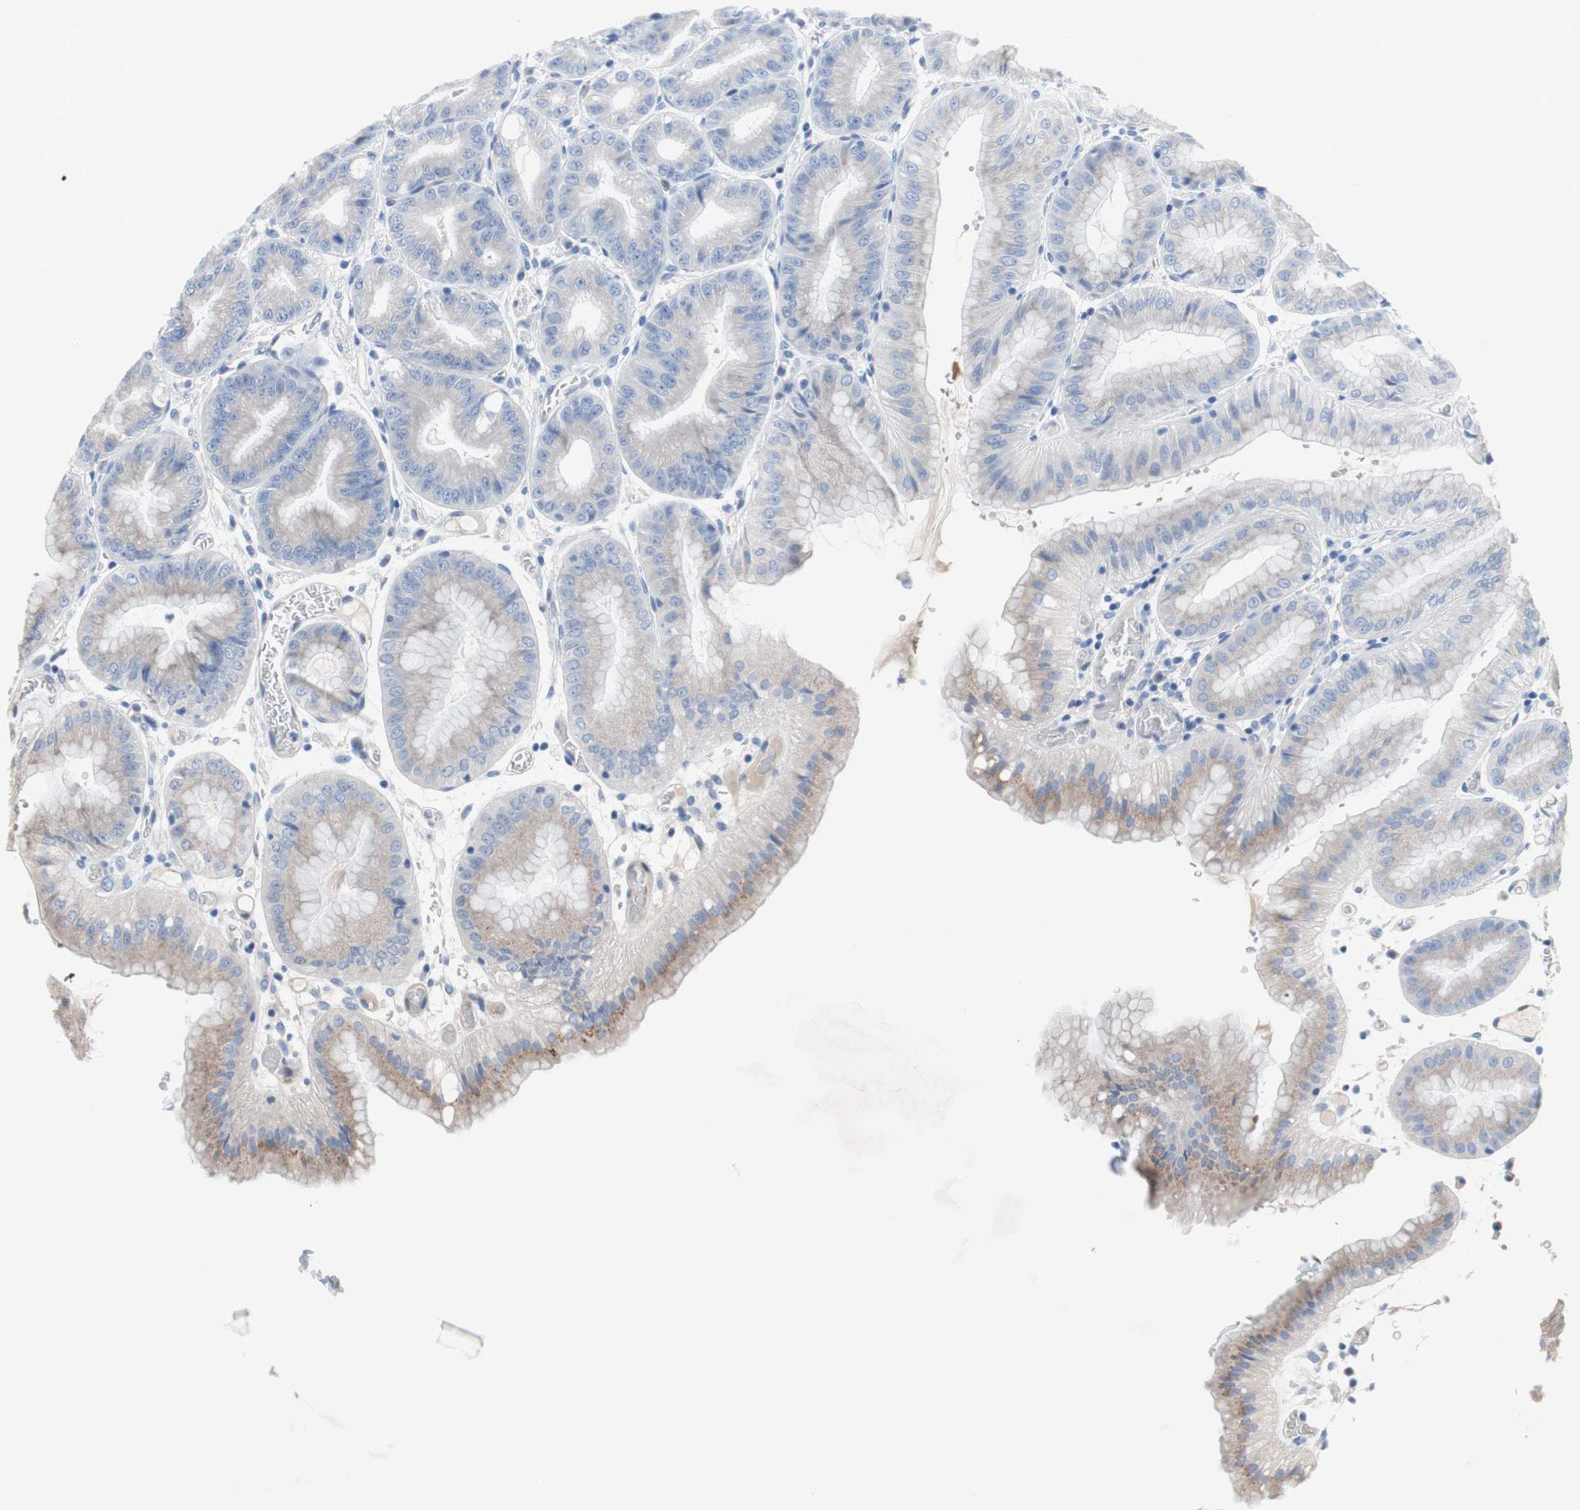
{"staining": {"intensity": "moderate", "quantity": "<25%", "location": "cytoplasmic/membranous,nuclear"}, "tissue": "stomach", "cell_type": "Glandular cells", "image_type": "normal", "snomed": [{"axis": "morphology", "description": "Normal tissue, NOS"}, {"axis": "topography", "description": "Stomach, lower"}], "caption": "Immunohistochemical staining of benign human stomach displays <25% levels of moderate cytoplasmic/membranous,nuclear protein positivity in about <25% of glandular cells.", "gene": "PINX1", "patient": {"sex": "male", "age": 71}}